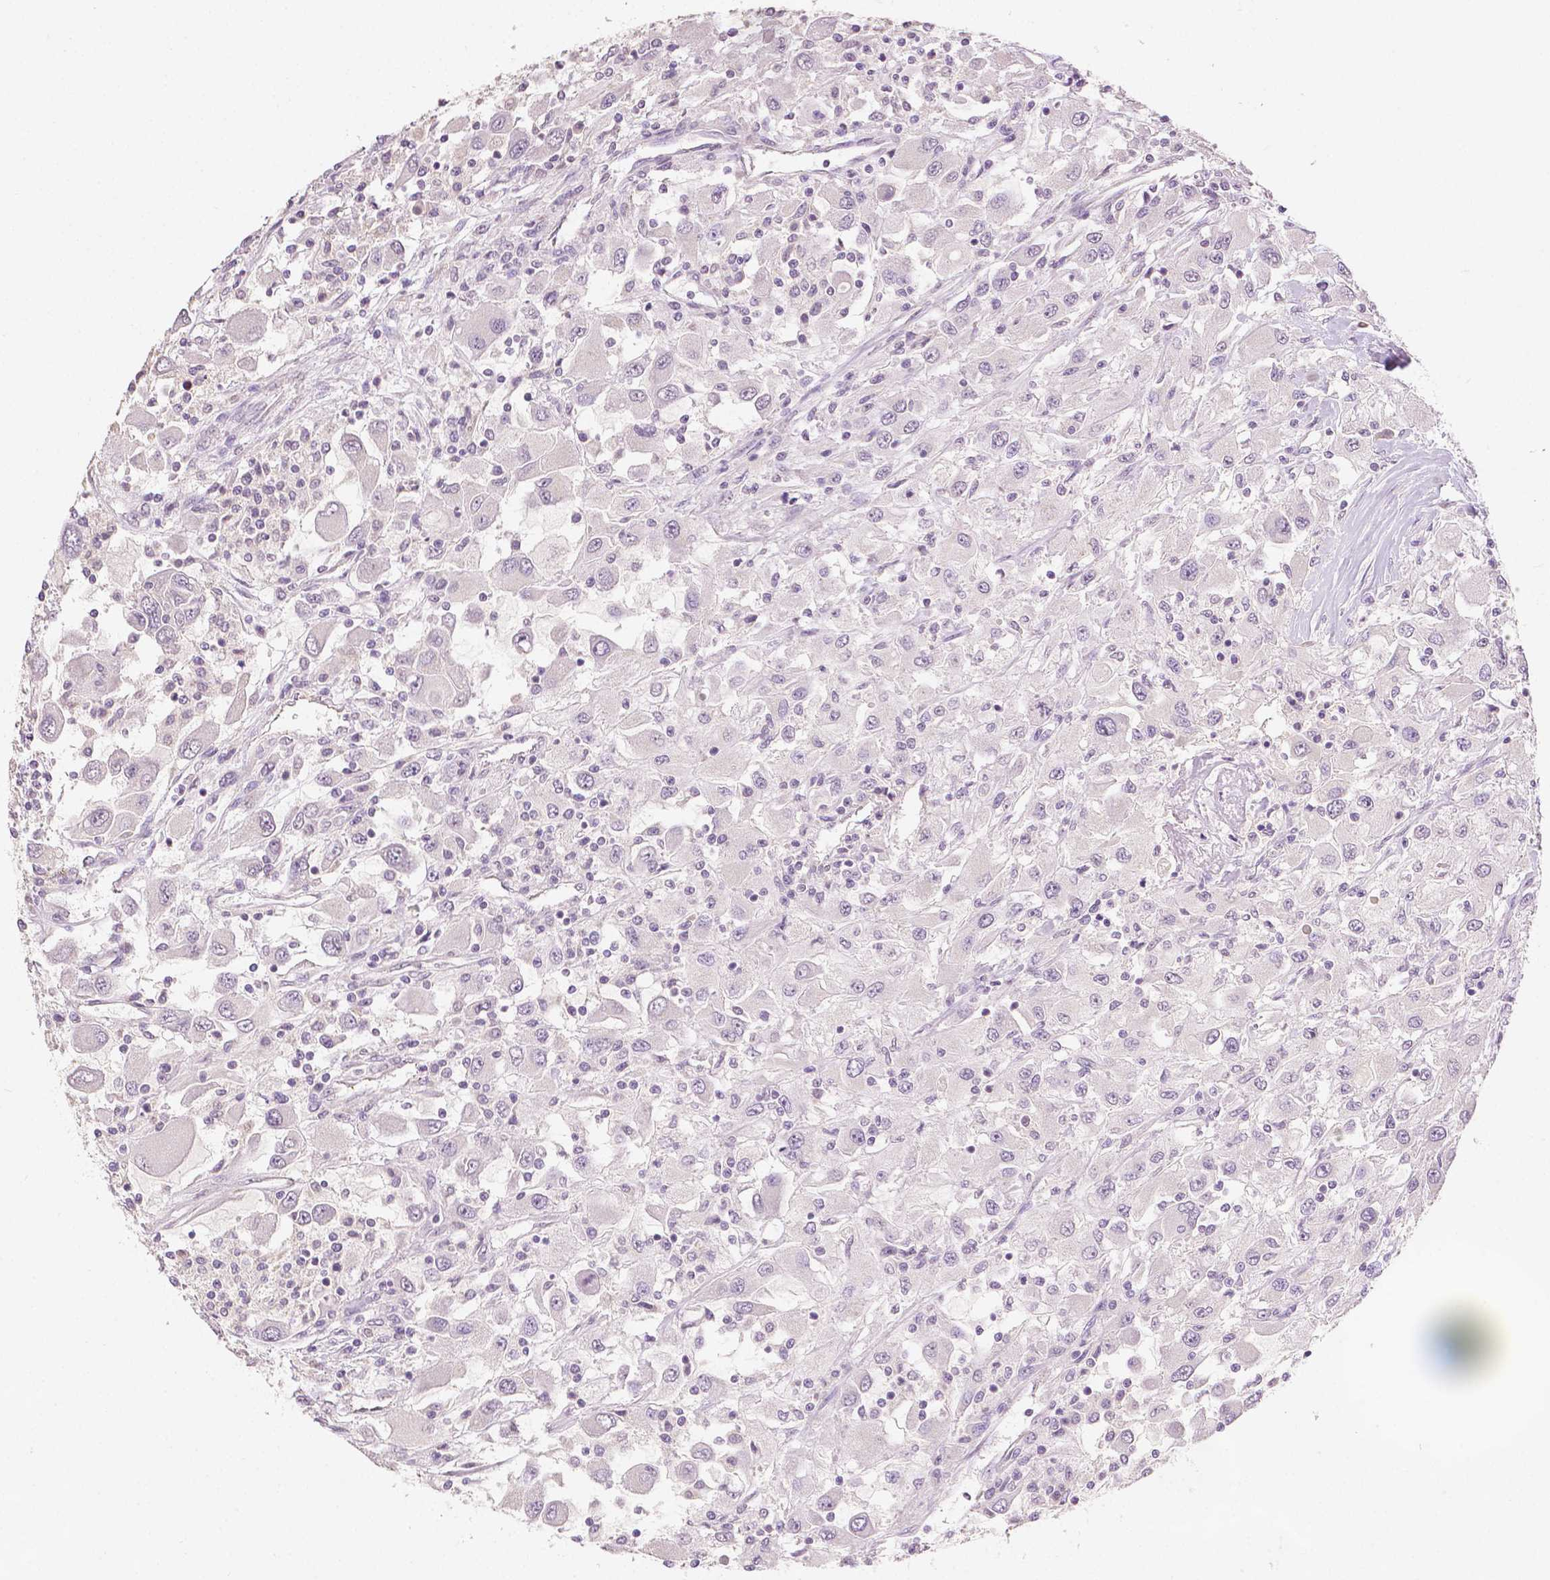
{"staining": {"intensity": "negative", "quantity": "none", "location": "none"}, "tissue": "renal cancer", "cell_type": "Tumor cells", "image_type": "cancer", "snomed": [{"axis": "morphology", "description": "Adenocarcinoma, NOS"}, {"axis": "topography", "description": "Kidney"}], "caption": "This photomicrograph is of renal adenocarcinoma stained with immunohistochemistry to label a protein in brown with the nuclei are counter-stained blue. There is no expression in tumor cells.", "gene": "TGM1", "patient": {"sex": "female", "age": 67}}